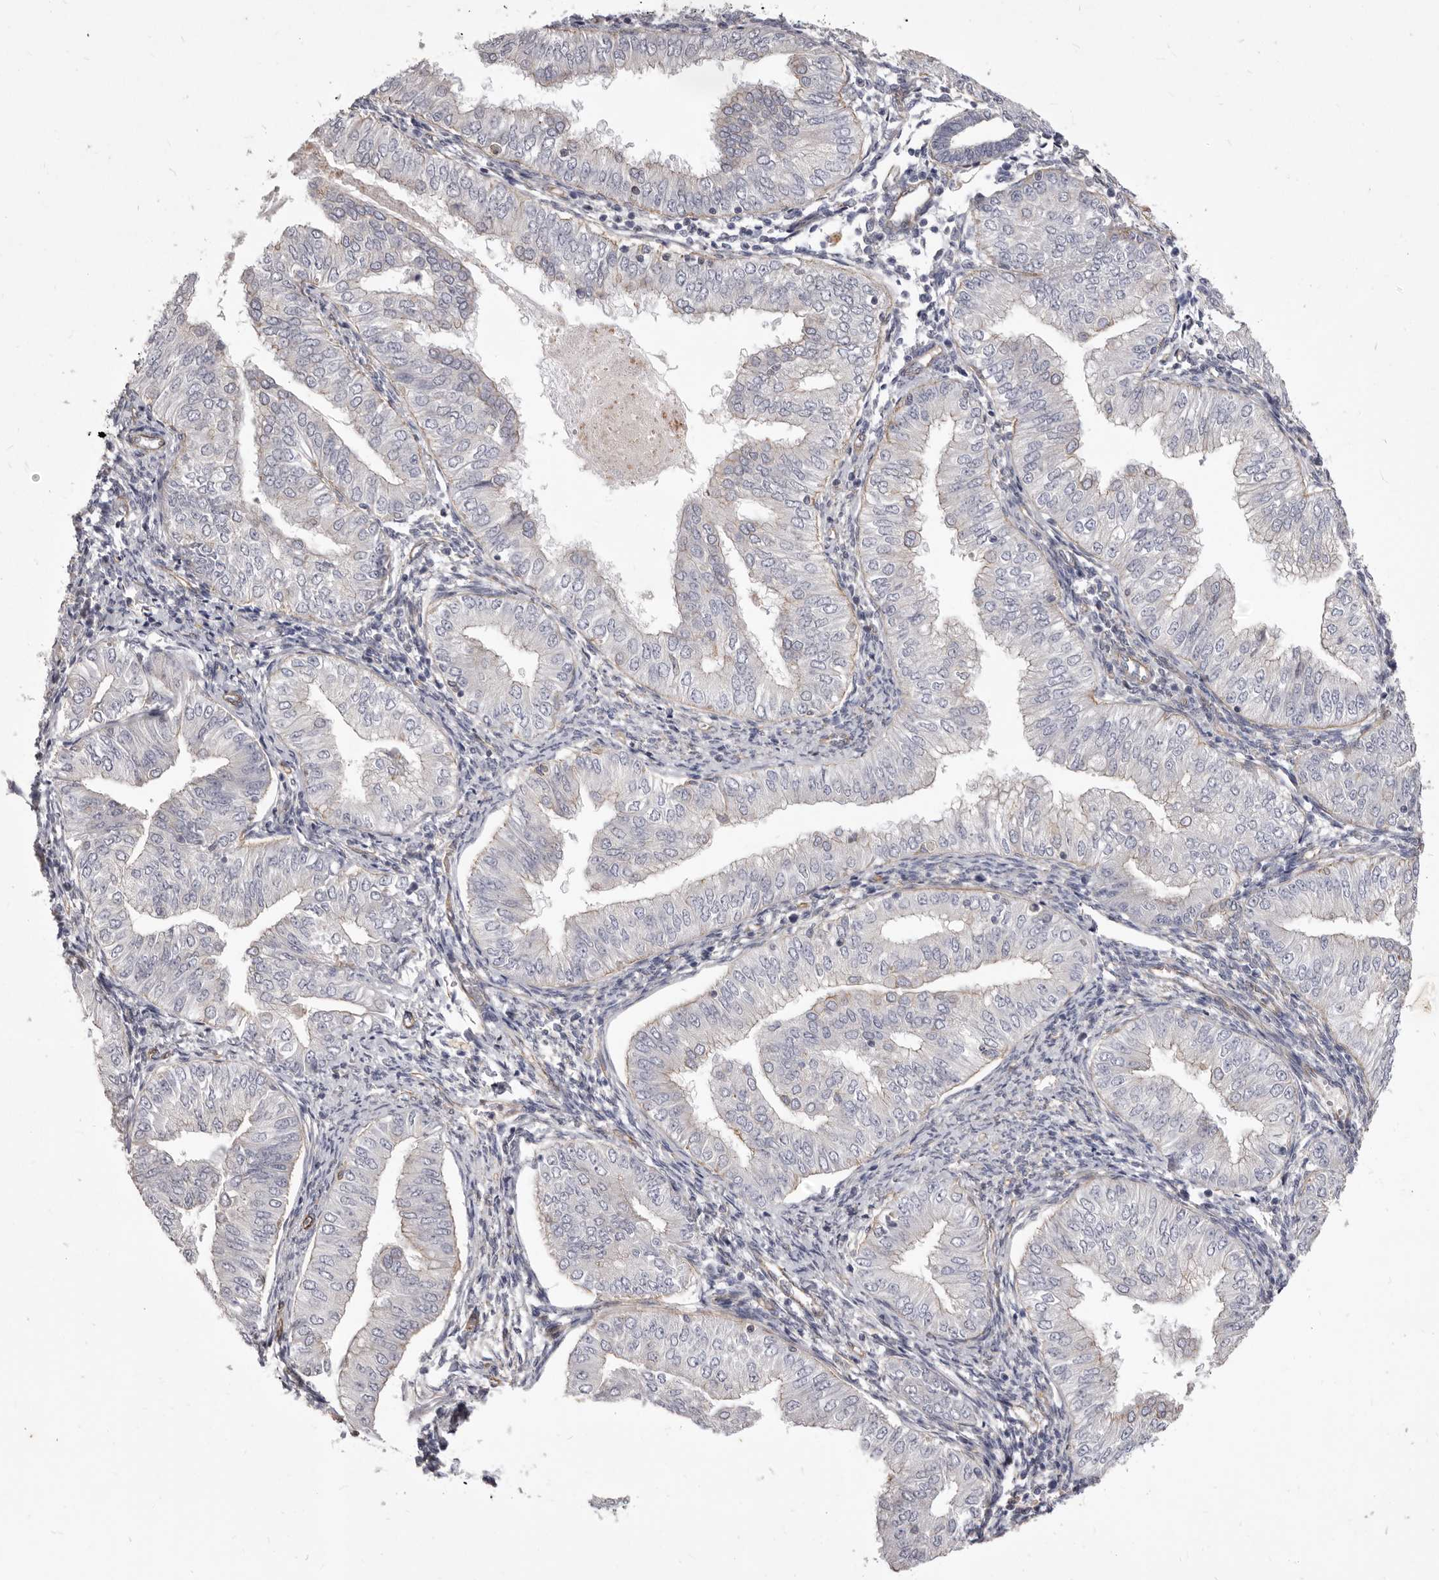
{"staining": {"intensity": "negative", "quantity": "none", "location": "none"}, "tissue": "endometrial cancer", "cell_type": "Tumor cells", "image_type": "cancer", "snomed": [{"axis": "morphology", "description": "Normal tissue, NOS"}, {"axis": "morphology", "description": "Adenocarcinoma, NOS"}, {"axis": "topography", "description": "Endometrium"}], "caption": "Image shows no significant protein expression in tumor cells of adenocarcinoma (endometrial). The staining is performed using DAB (3,3'-diaminobenzidine) brown chromogen with nuclei counter-stained in using hematoxylin.", "gene": "P2RX6", "patient": {"sex": "female", "age": 53}}